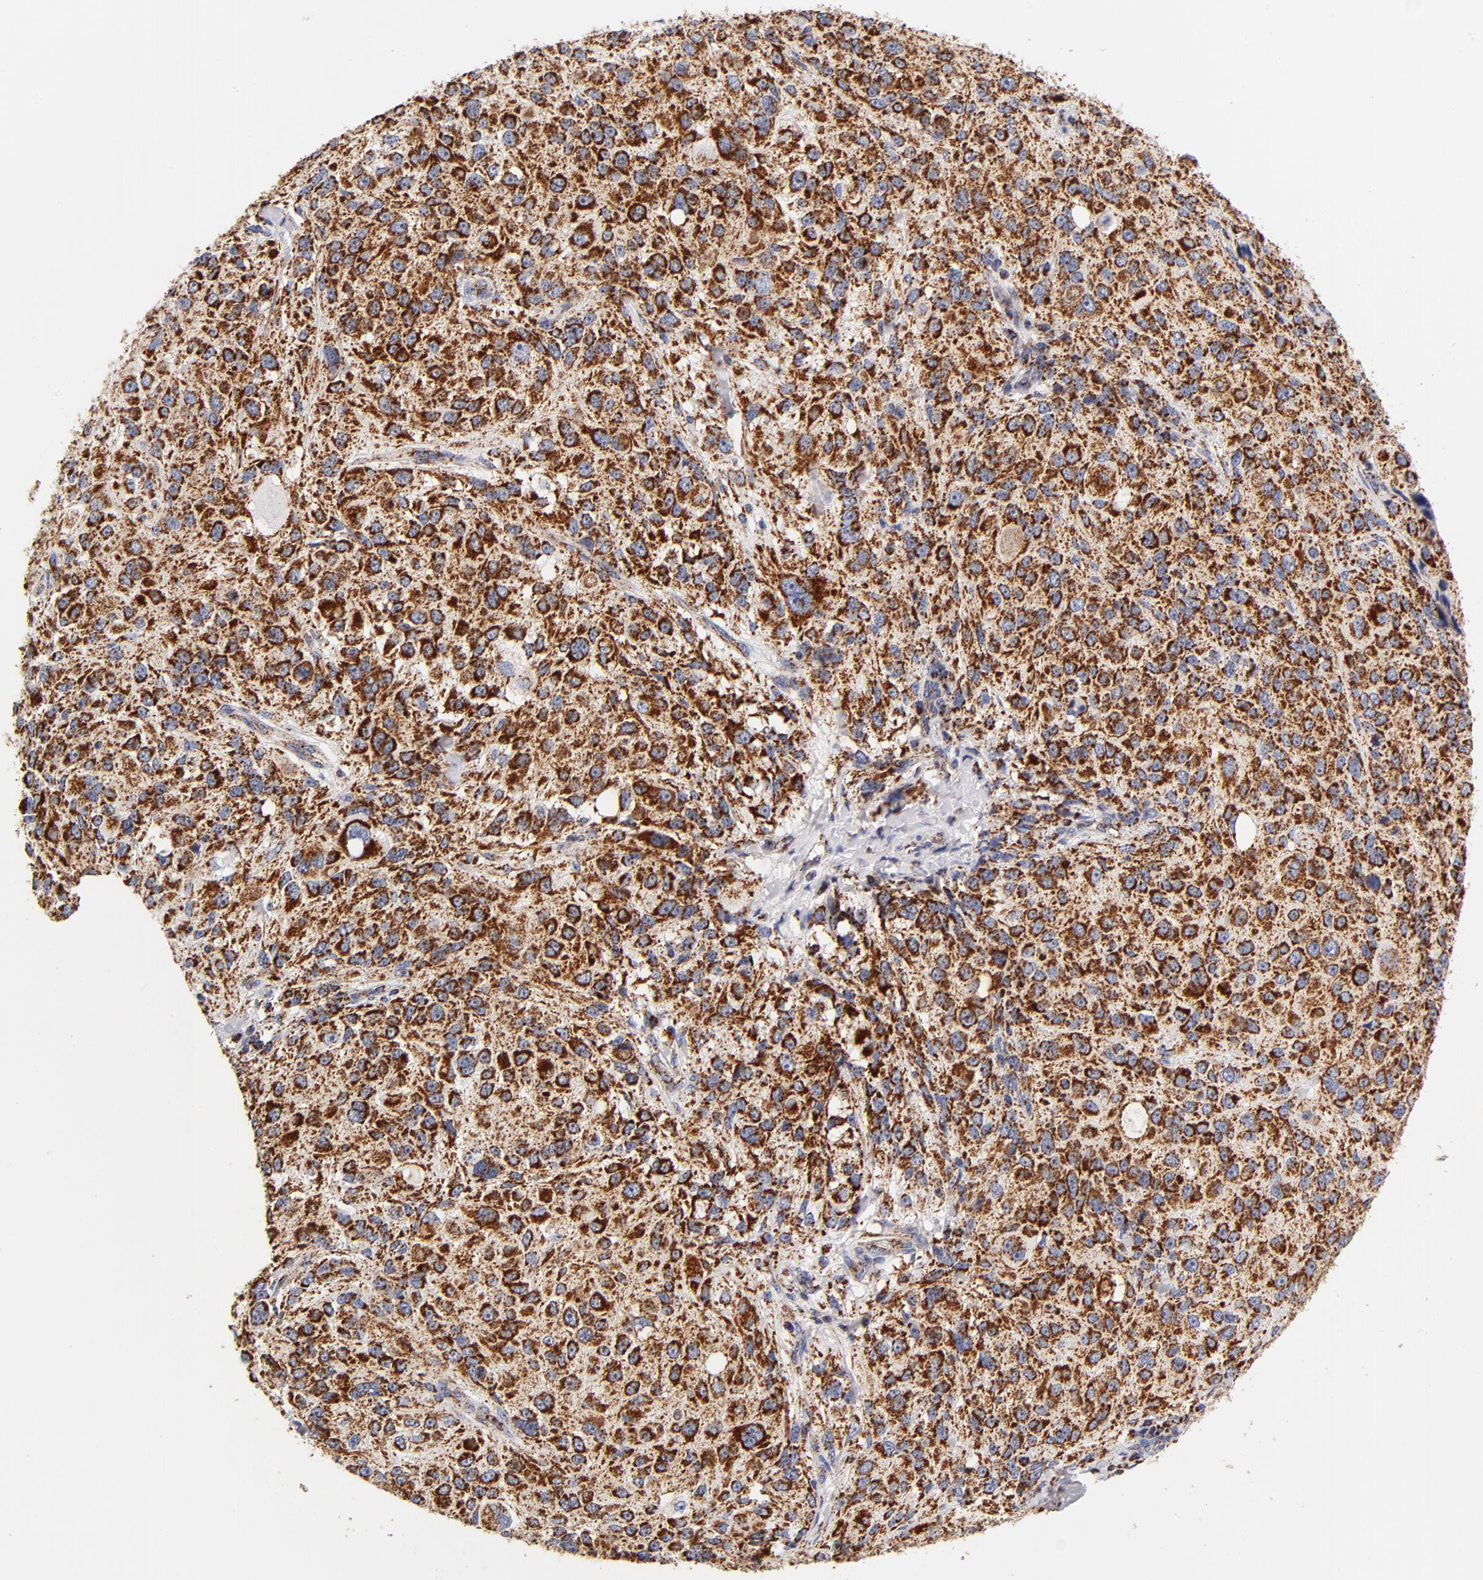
{"staining": {"intensity": "strong", "quantity": ">75%", "location": "cytoplasmic/membranous"}, "tissue": "melanoma", "cell_type": "Tumor cells", "image_type": "cancer", "snomed": [{"axis": "morphology", "description": "Necrosis, NOS"}, {"axis": "morphology", "description": "Malignant melanoma, NOS"}, {"axis": "topography", "description": "Skin"}], "caption": "Protein positivity by immunohistochemistry (IHC) displays strong cytoplasmic/membranous positivity in approximately >75% of tumor cells in malignant melanoma.", "gene": "ECHS1", "patient": {"sex": "female", "age": 87}}